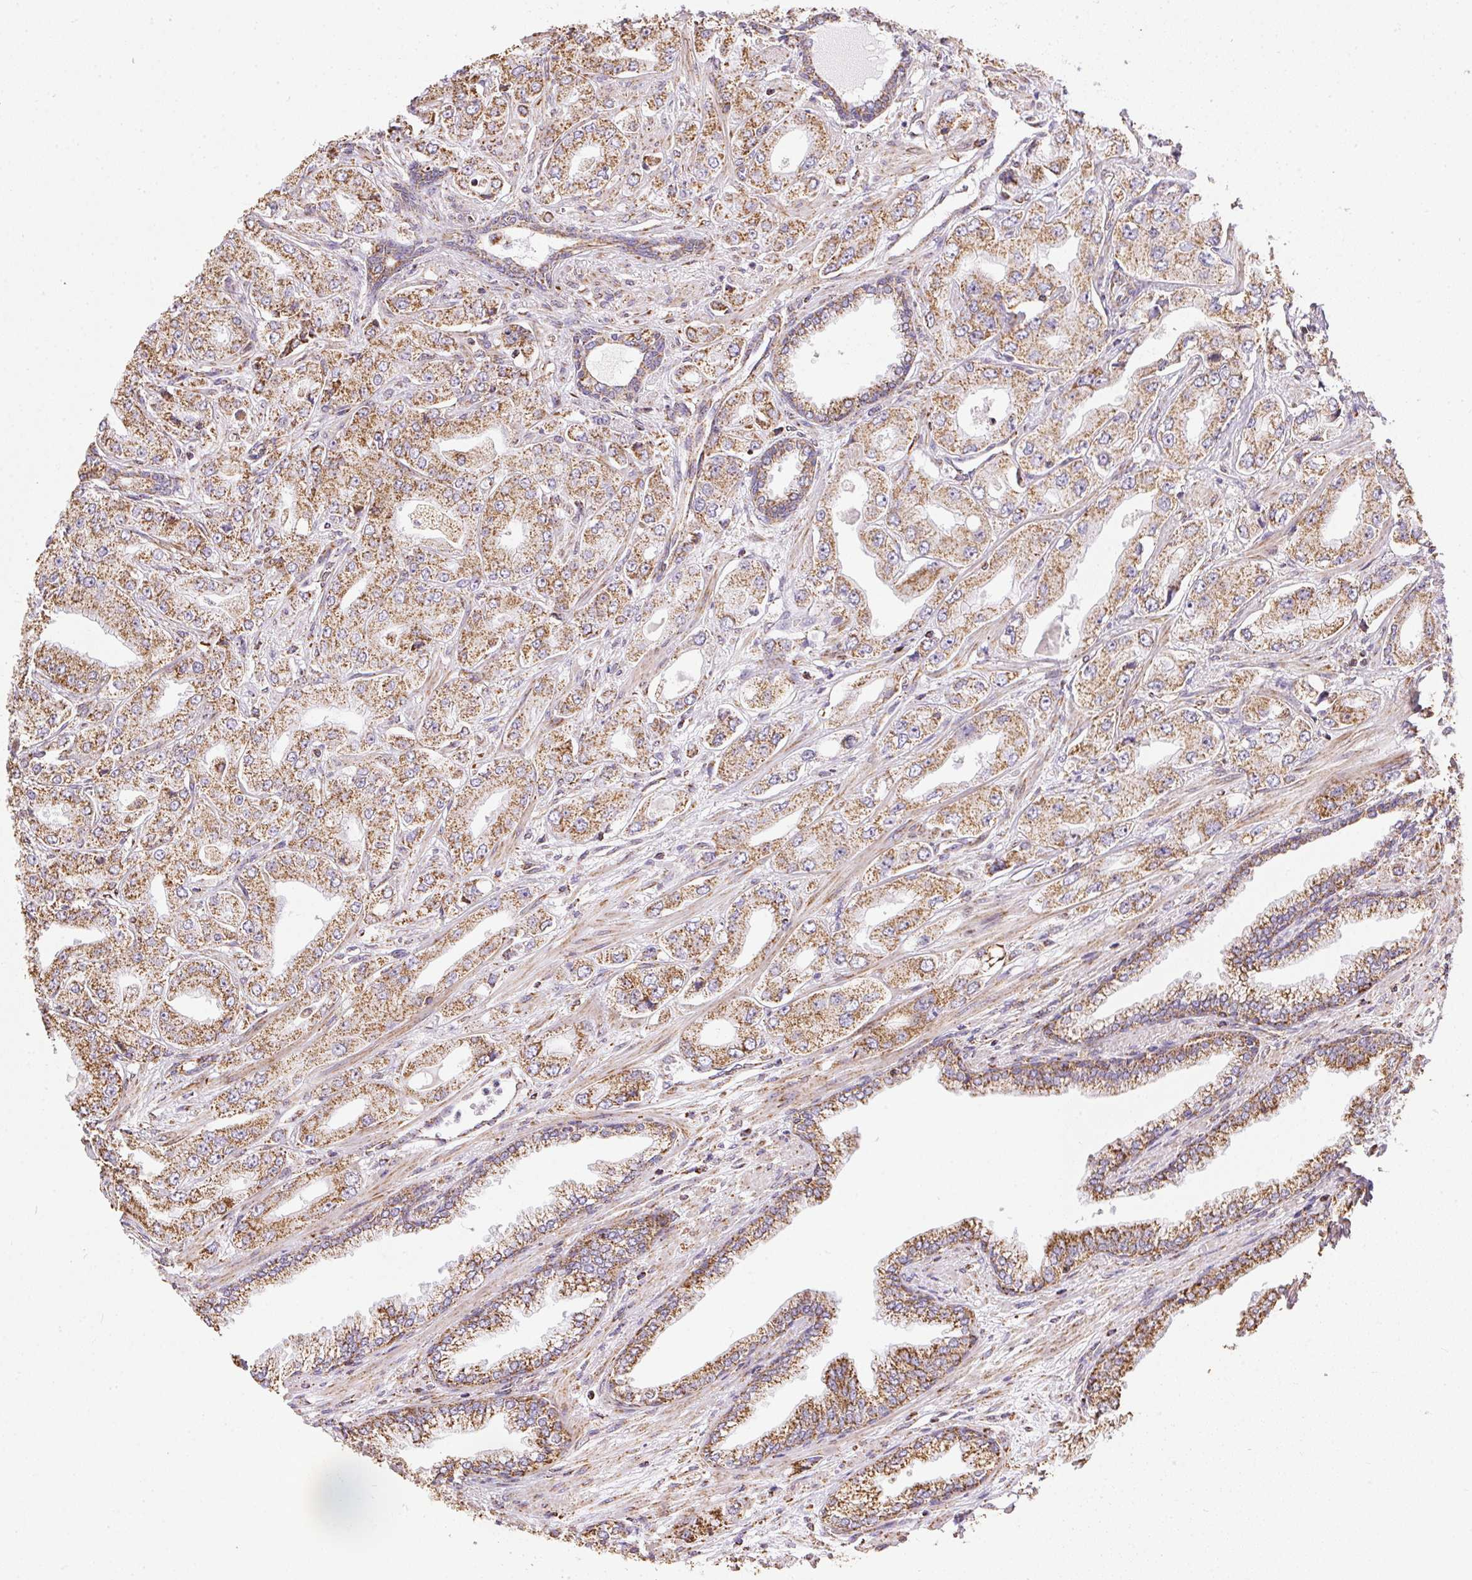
{"staining": {"intensity": "moderate", "quantity": ">75%", "location": "cytoplasmic/membranous"}, "tissue": "prostate cancer", "cell_type": "Tumor cells", "image_type": "cancer", "snomed": [{"axis": "morphology", "description": "Adenocarcinoma, Low grade"}, {"axis": "topography", "description": "Prostate"}], "caption": "Immunohistochemistry (IHC) of prostate low-grade adenocarcinoma demonstrates medium levels of moderate cytoplasmic/membranous staining in approximately >75% of tumor cells.", "gene": "MAPK11", "patient": {"sex": "male", "age": 60}}